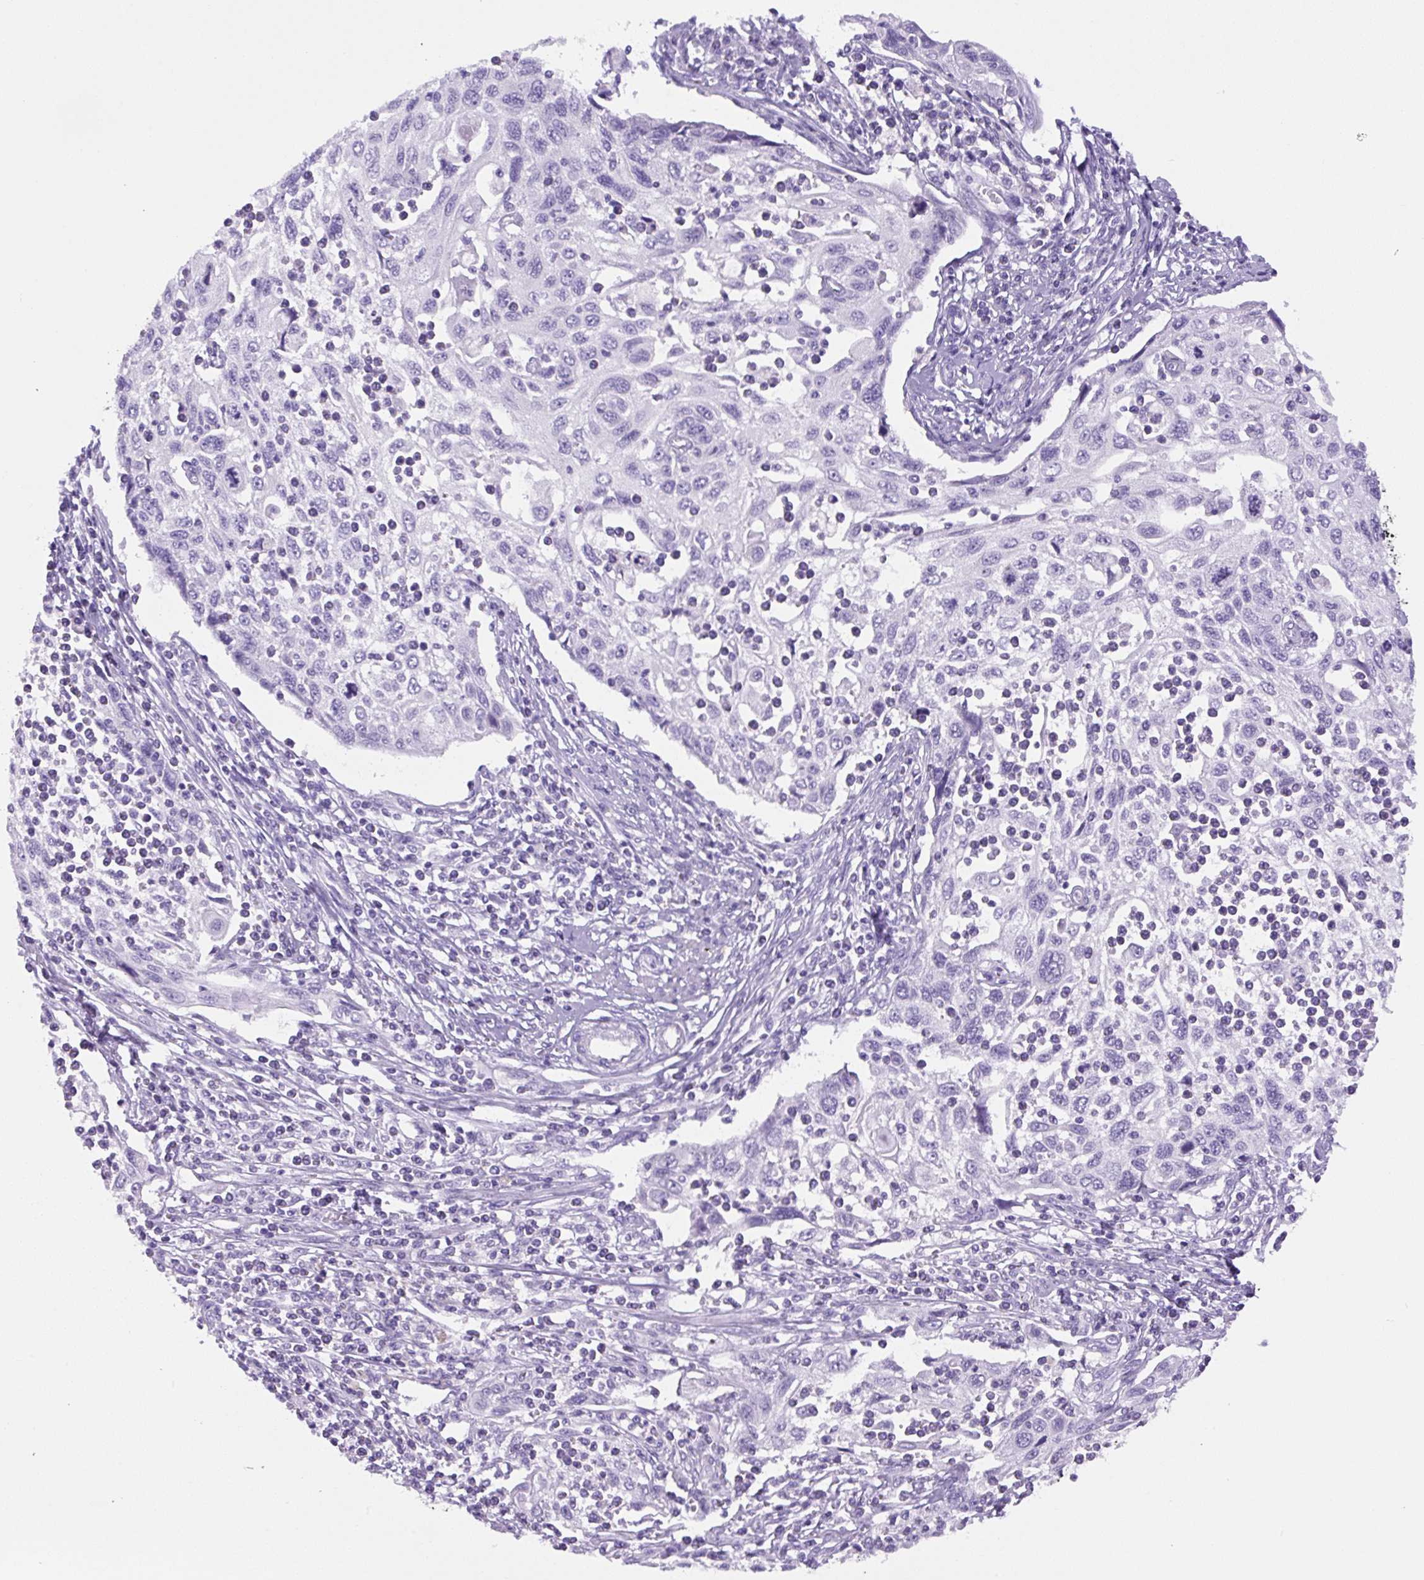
{"staining": {"intensity": "negative", "quantity": "none", "location": "none"}, "tissue": "cervical cancer", "cell_type": "Tumor cells", "image_type": "cancer", "snomed": [{"axis": "morphology", "description": "Squamous cell carcinoma, NOS"}, {"axis": "topography", "description": "Cervix"}], "caption": "The image shows no significant expression in tumor cells of cervical squamous cell carcinoma.", "gene": "PRRT1", "patient": {"sex": "female", "age": 70}}